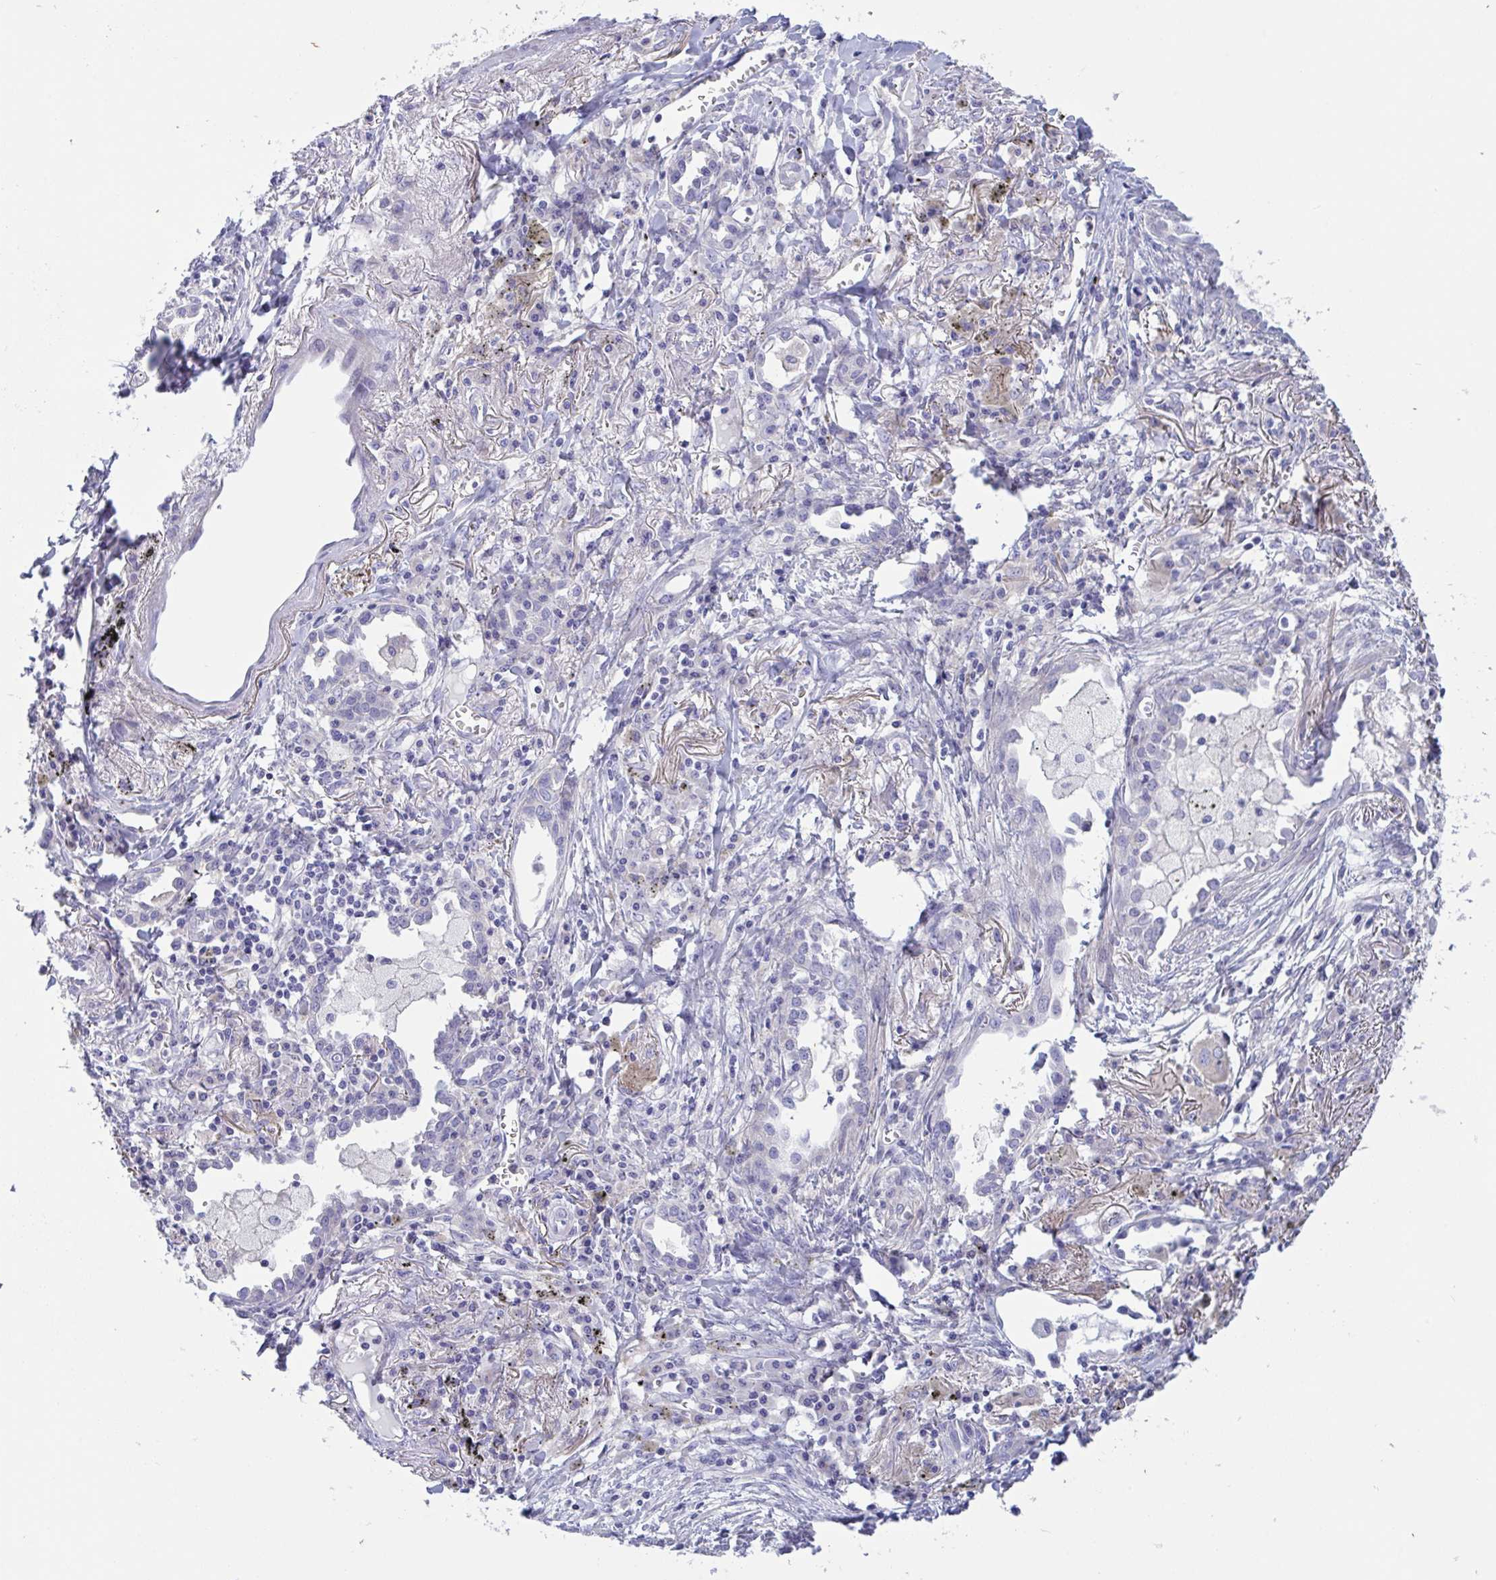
{"staining": {"intensity": "negative", "quantity": "none", "location": "none"}, "tissue": "lung cancer", "cell_type": "Tumor cells", "image_type": "cancer", "snomed": [{"axis": "morphology", "description": "Squamous cell carcinoma, NOS"}, {"axis": "topography", "description": "Lung"}], "caption": "DAB (3,3'-diaminobenzidine) immunohistochemical staining of human squamous cell carcinoma (lung) exhibits no significant positivity in tumor cells. The staining is performed using DAB brown chromogen with nuclei counter-stained in using hematoxylin.", "gene": "OXLD1", "patient": {"sex": "male", "age": 74}}